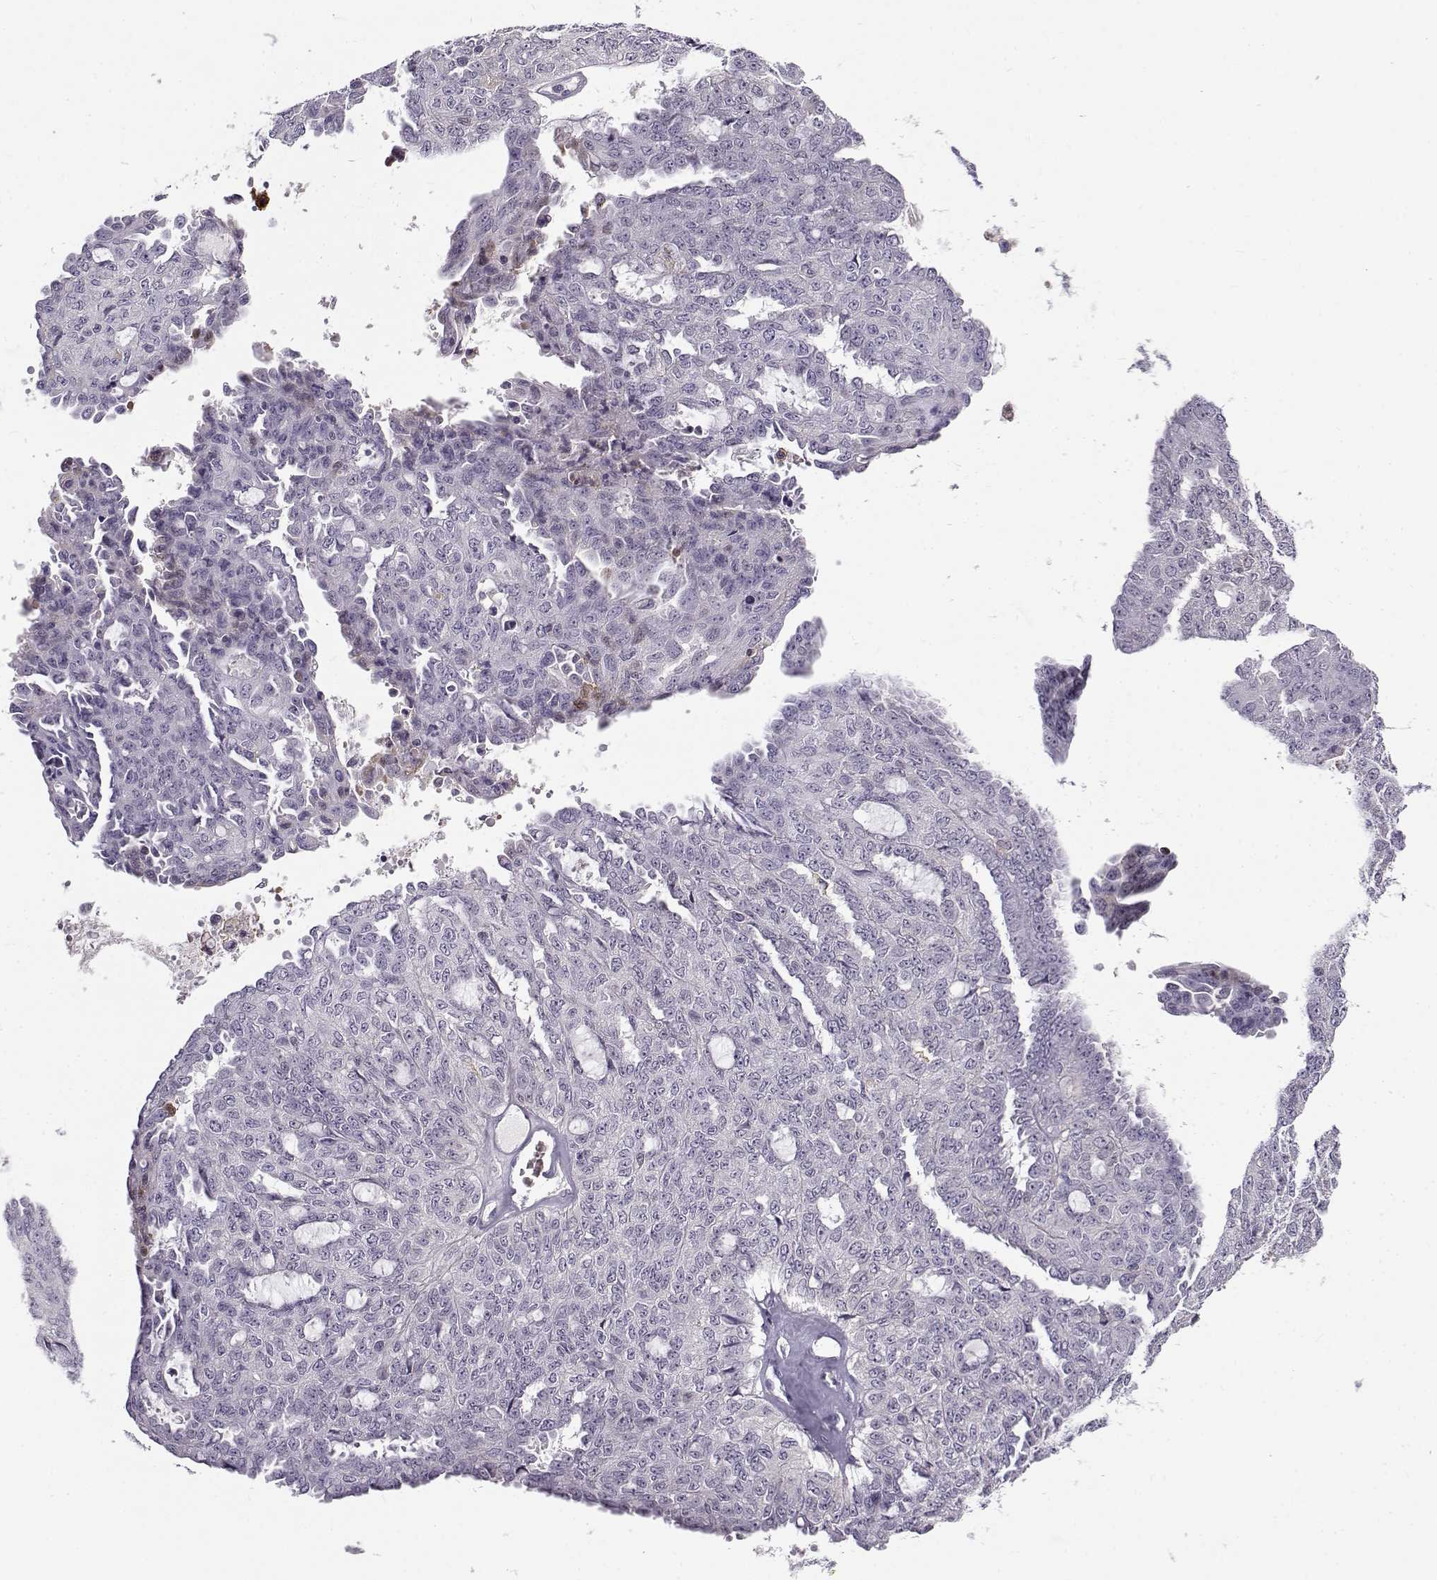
{"staining": {"intensity": "negative", "quantity": "none", "location": "none"}, "tissue": "ovarian cancer", "cell_type": "Tumor cells", "image_type": "cancer", "snomed": [{"axis": "morphology", "description": "Cystadenocarcinoma, serous, NOS"}, {"axis": "topography", "description": "Ovary"}], "caption": "The micrograph displays no significant positivity in tumor cells of ovarian serous cystadenocarcinoma.", "gene": "UCP3", "patient": {"sex": "female", "age": 71}}